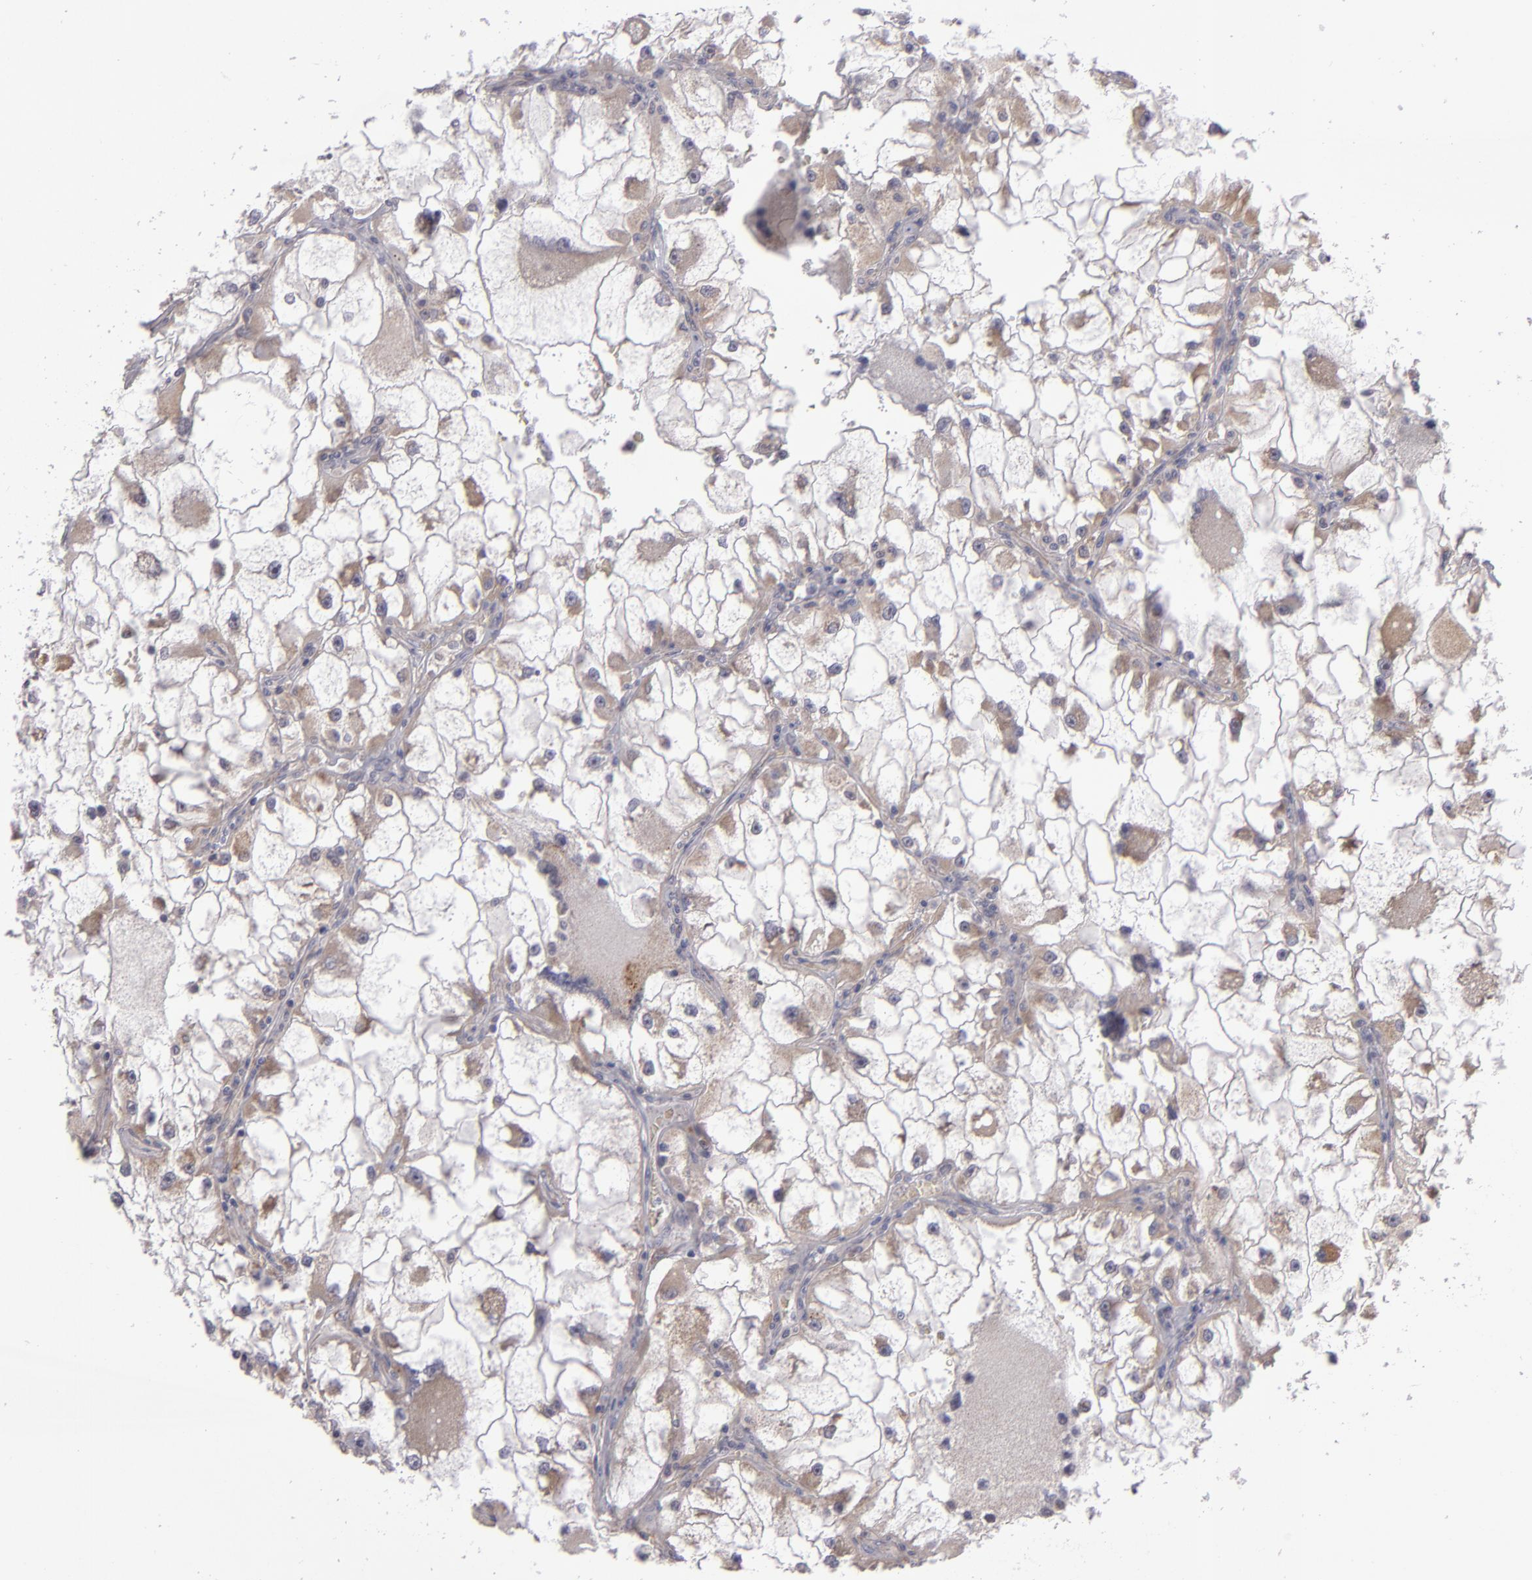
{"staining": {"intensity": "moderate", "quantity": ">75%", "location": "cytoplasmic/membranous"}, "tissue": "renal cancer", "cell_type": "Tumor cells", "image_type": "cancer", "snomed": [{"axis": "morphology", "description": "Adenocarcinoma, NOS"}, {"axis": "topography", "description": "Kidney"}], "caption": "DAB immunohistochemical staining of human adenocarcinoma (renal) demonstrates moderate cytoplasmic/membranous protein staining in approximately >75% of tumor cells.", "gene": "SH2D4A", "patient": {"sex": "female", "age": 73}}